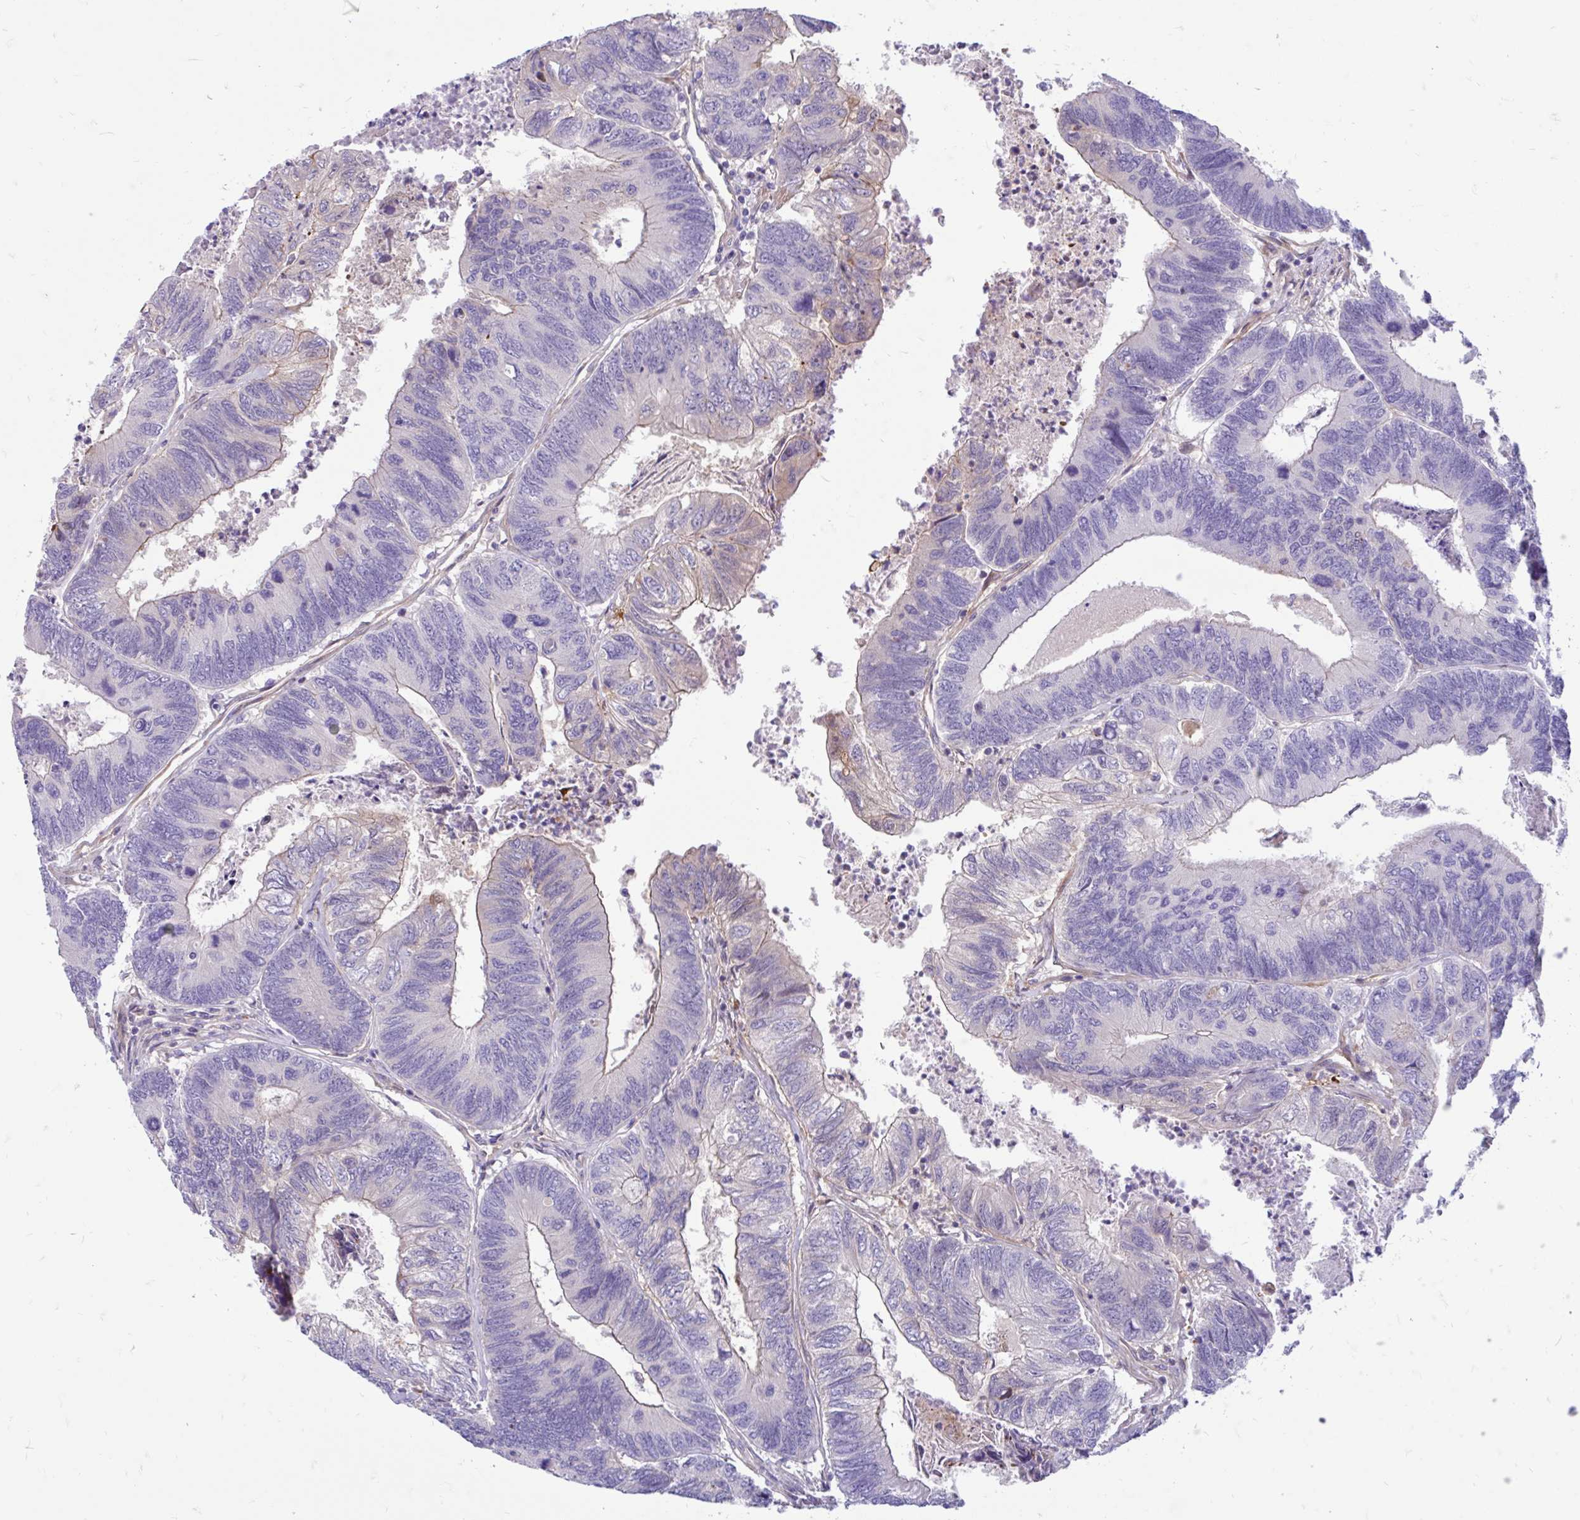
{"staining": {"intensity": "negative", "quantity": "none", "location": "none"}, "tissue": "colorectal cancer", "cell_type": "Tumor cells", "image_type": "cancer", "snomed": [{"axis": "morphology", "description": "Adenocarcinoma, NOS"}, {"axis": "topography", "description": "Colon"}], "caption": "This is a micrograph of immunohistochemistry staining of colorectal cancer, which shows no expression in tumor cells.", "gene": "ESPNL", "patient": {"sex": "female", "age": 67}}